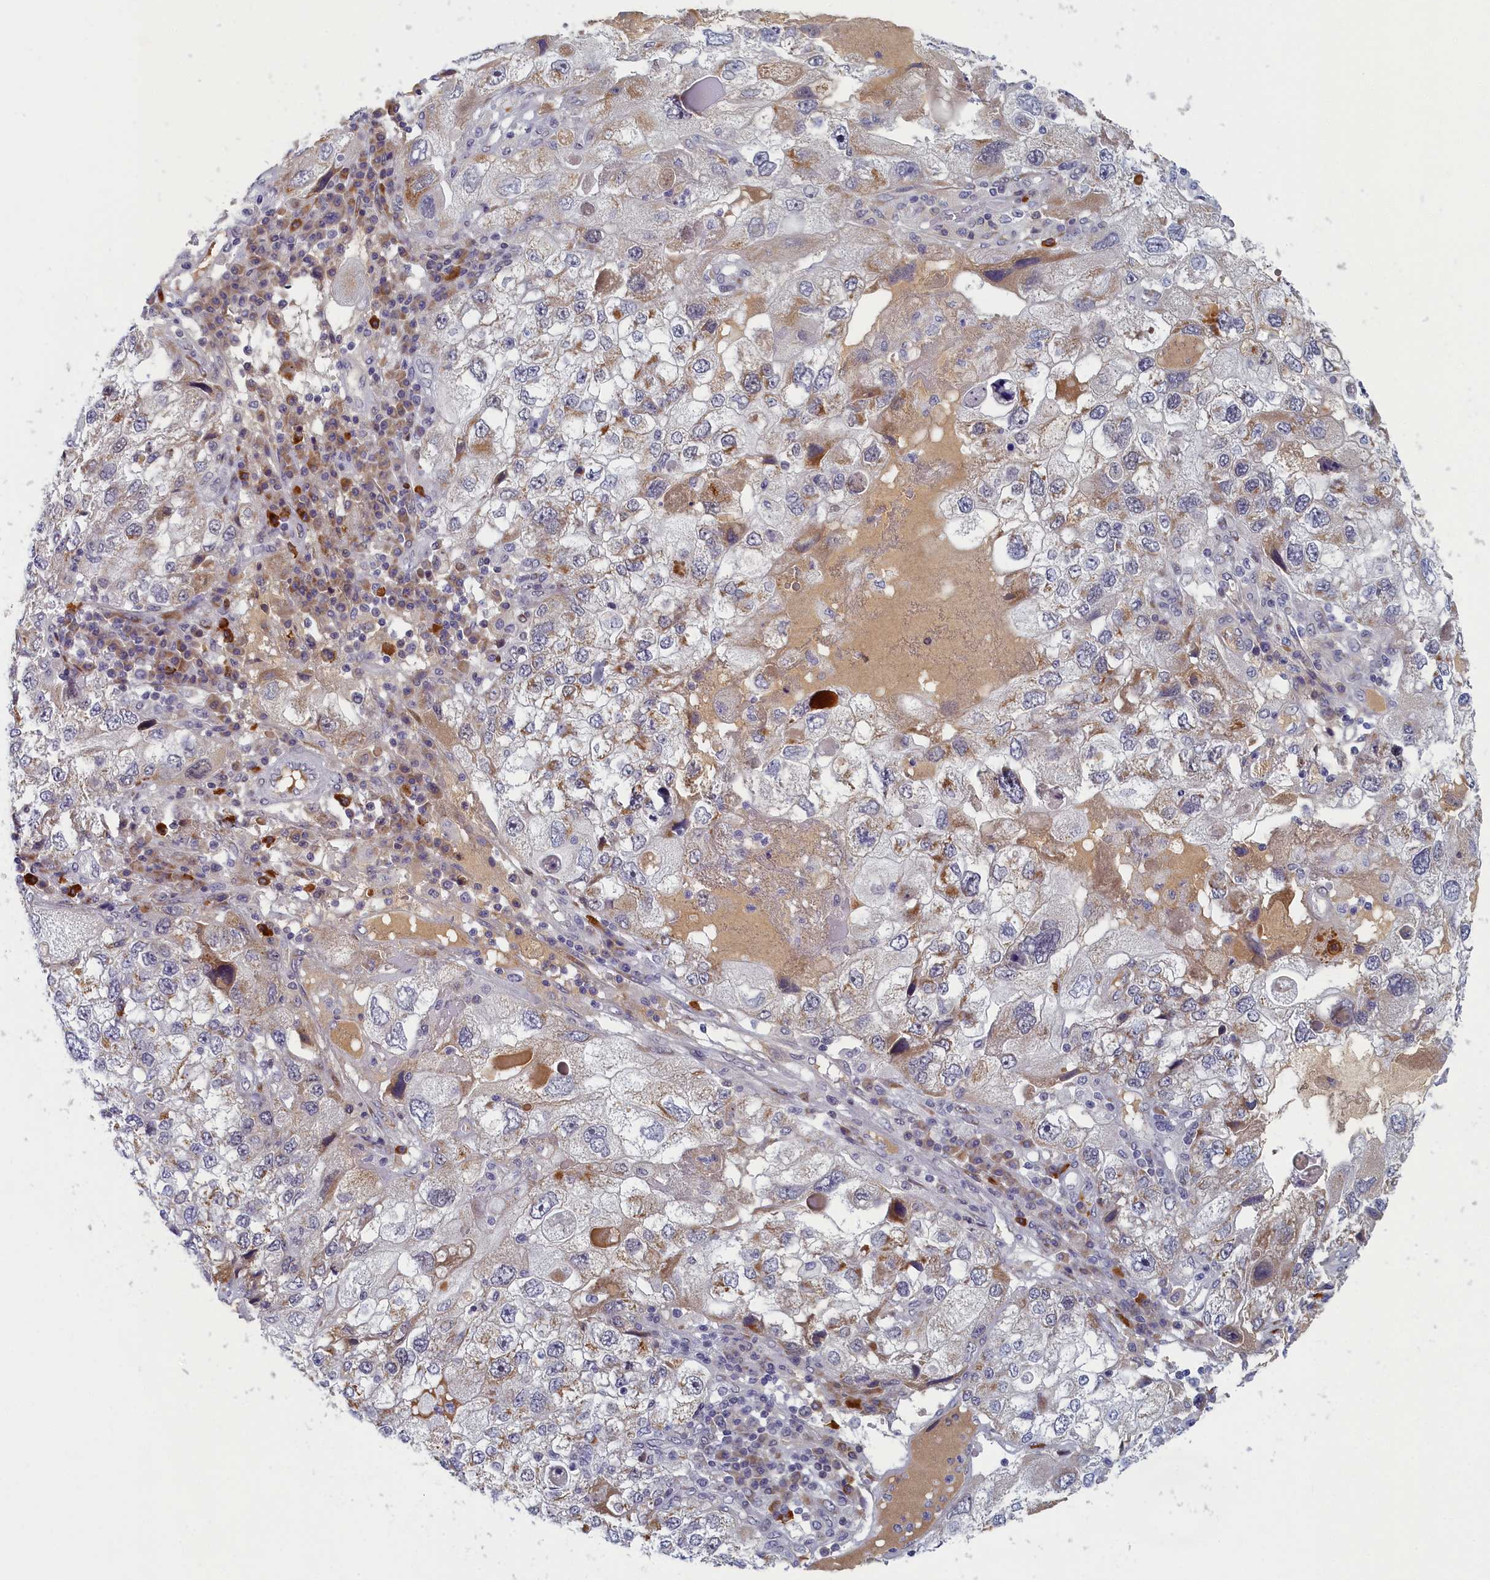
{"staining": {"intensity": "weak", "quantity": "<25%", "location": "cytoplasmic/membranous"}, "tissue": "endometrial cancer", "cell_type": "Tumor cells", "image_type": "cancer", "snomed": [{"axis": "morphology", "description": "Adenocarcinoma, NOS"}, {"axis": "topography", "description": "Endometrium"}], "caption": "DAB (3,3'-diaminobenzidine) immunohistochemical staining of endometrial adenocarcinoma demonstrates no significant expression in tumor cells.", "gene": "DNAJC17", "patient": {"sex": "female", "age": 49}}